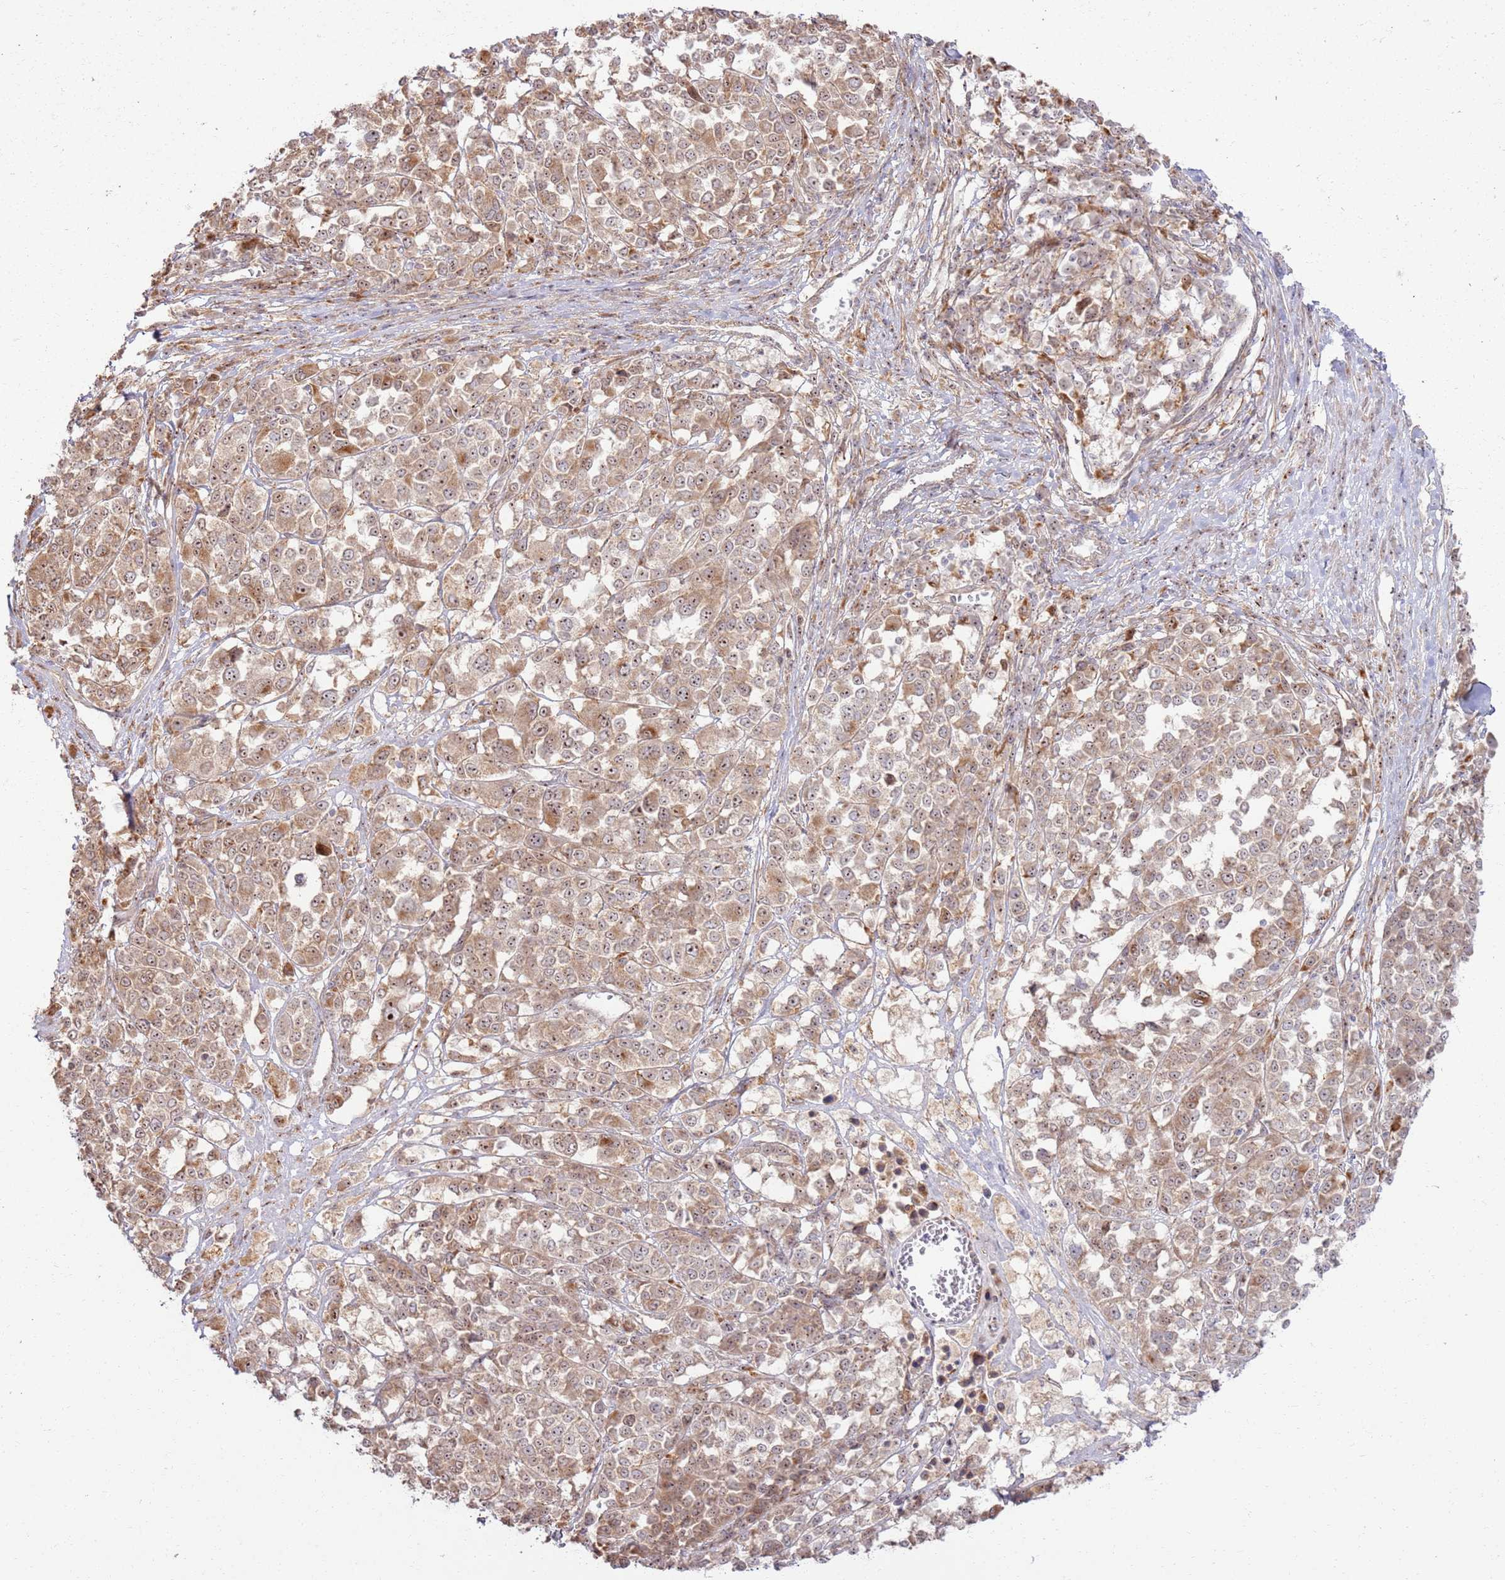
{"staining": {"intensity": "moderate", "quantity": ">75%", "location": "cytoplasmic/membranous,nuclear"}, "tissue": "melanoma", "cell_type": "Tumor cells", "image_type": "cancer", "snomed": [{"axis": "morphology", "description": "Malignant melanoma, Metastatic site"}, {"axis": "topography", "description": "Lymph node"}], "caption": "Immunohistochemistry (IHC) of human malignant melanoma (metastatic site) reveals medium levels of moderate cytoplasmic/membranous and nuclear staining in approximately >75% of tumor cells. Using DAB (3,3'-diaminobenzidine) (brown) and hematoxylin (blue) stains, captured at high magnification using brightfield microscopy.", "gene": "CNPY1", "patient": {"sex": "male", "age": 44}}